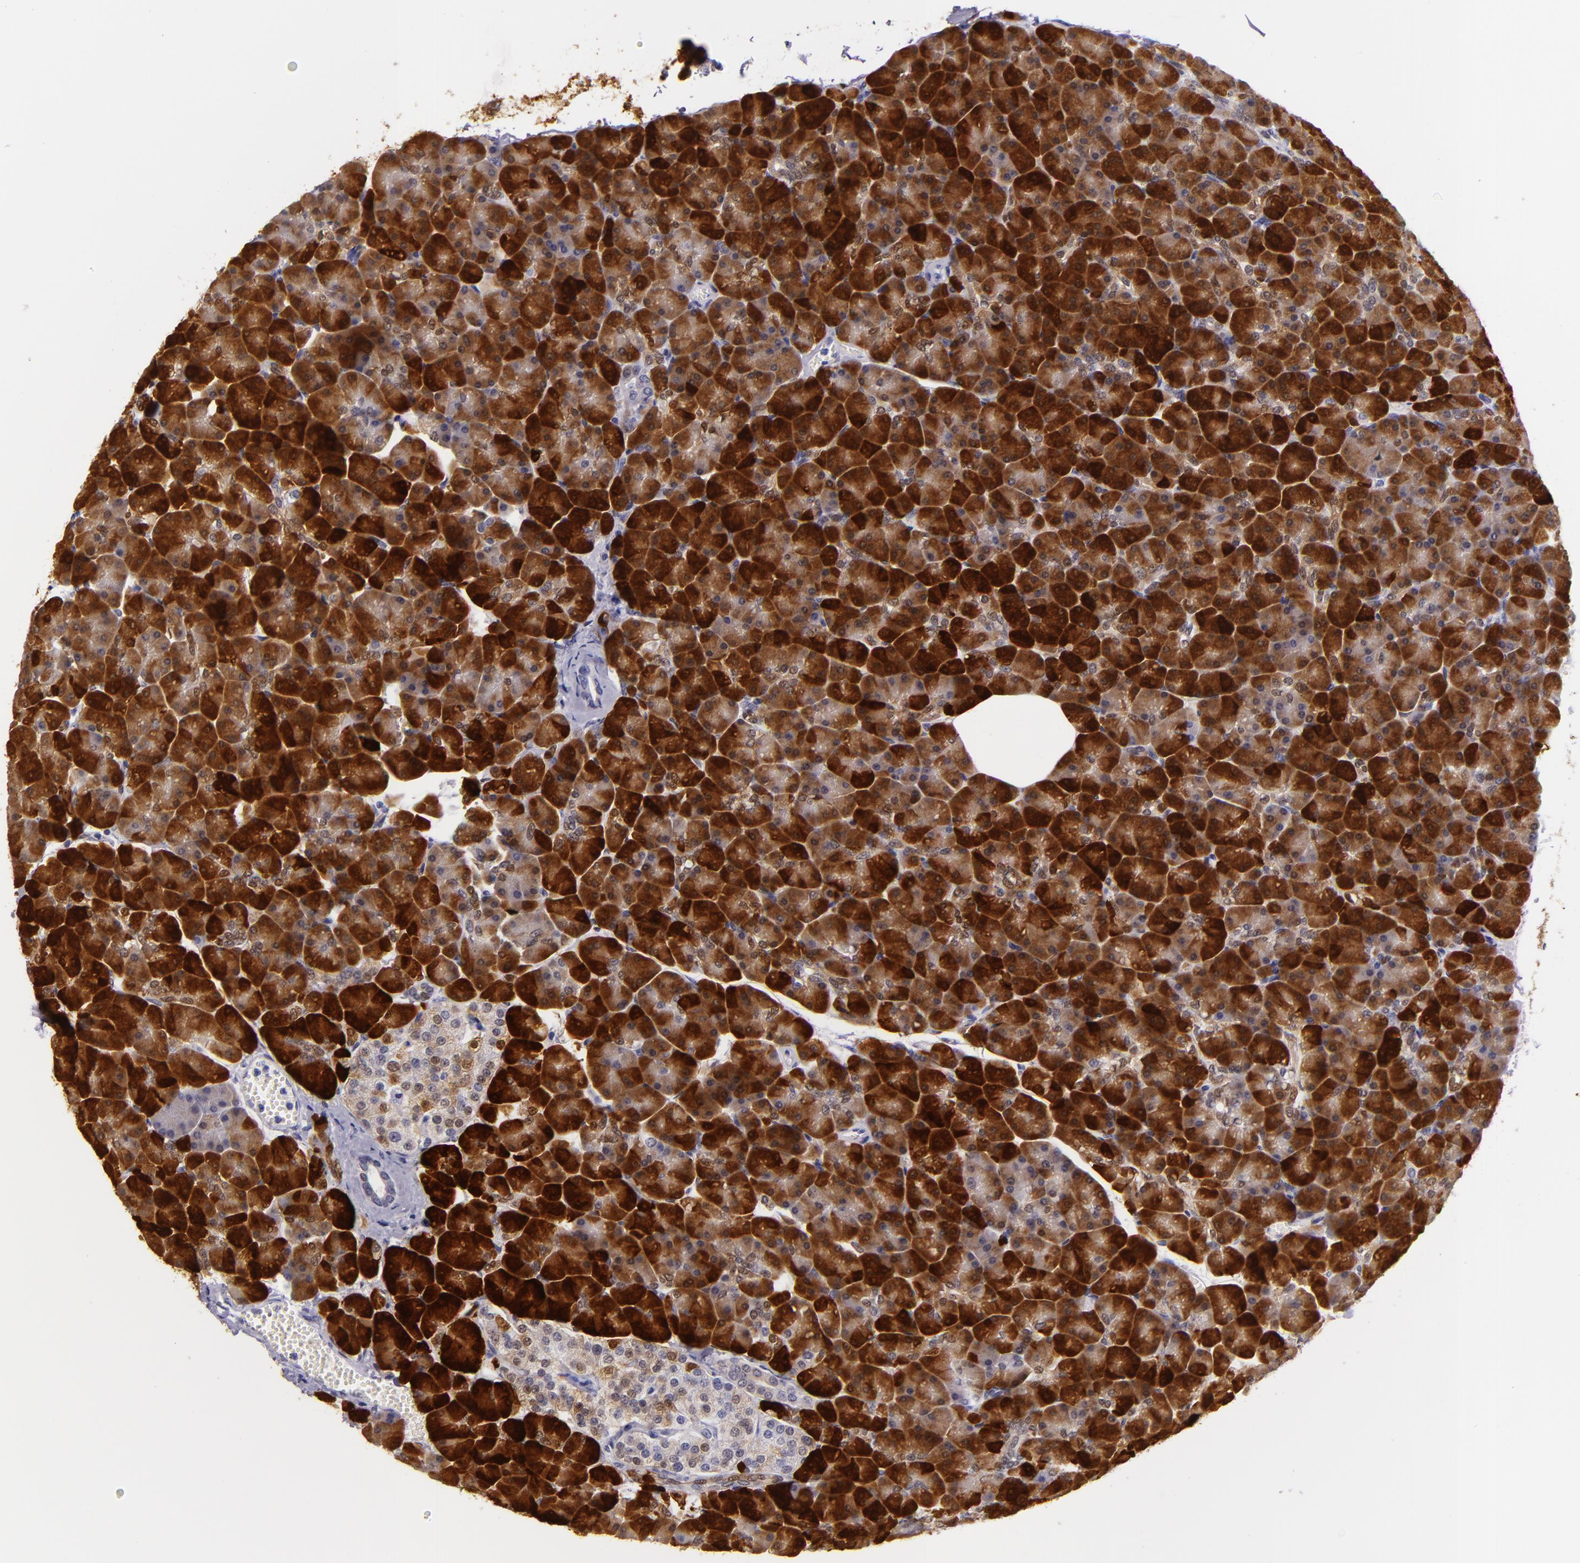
{"staining": {"intensity": "strong", "quantity": ">75%", "location": "cytoplasmic/membranous"}, "tissue": "pancreas", "cell_type": "Exocrine glandular cells", "image_type": "normal", "snomed": [{"axis": "morphology", "description": "Normal tissue, NOS"}, {"axis": "topography", "description": "Pancreas"}], "caption": "Immunohistochemistry (IHC) (DAB) staining of unremarkable pancreas reveals strong cytoplasmic/membranous protein expression in about >75% of exocrine glandular cells. (Brightfield microscopy of DAB IHC at high magnification).", "gene": "MT1A", "patient": {"sex": "female", "age": 43}}